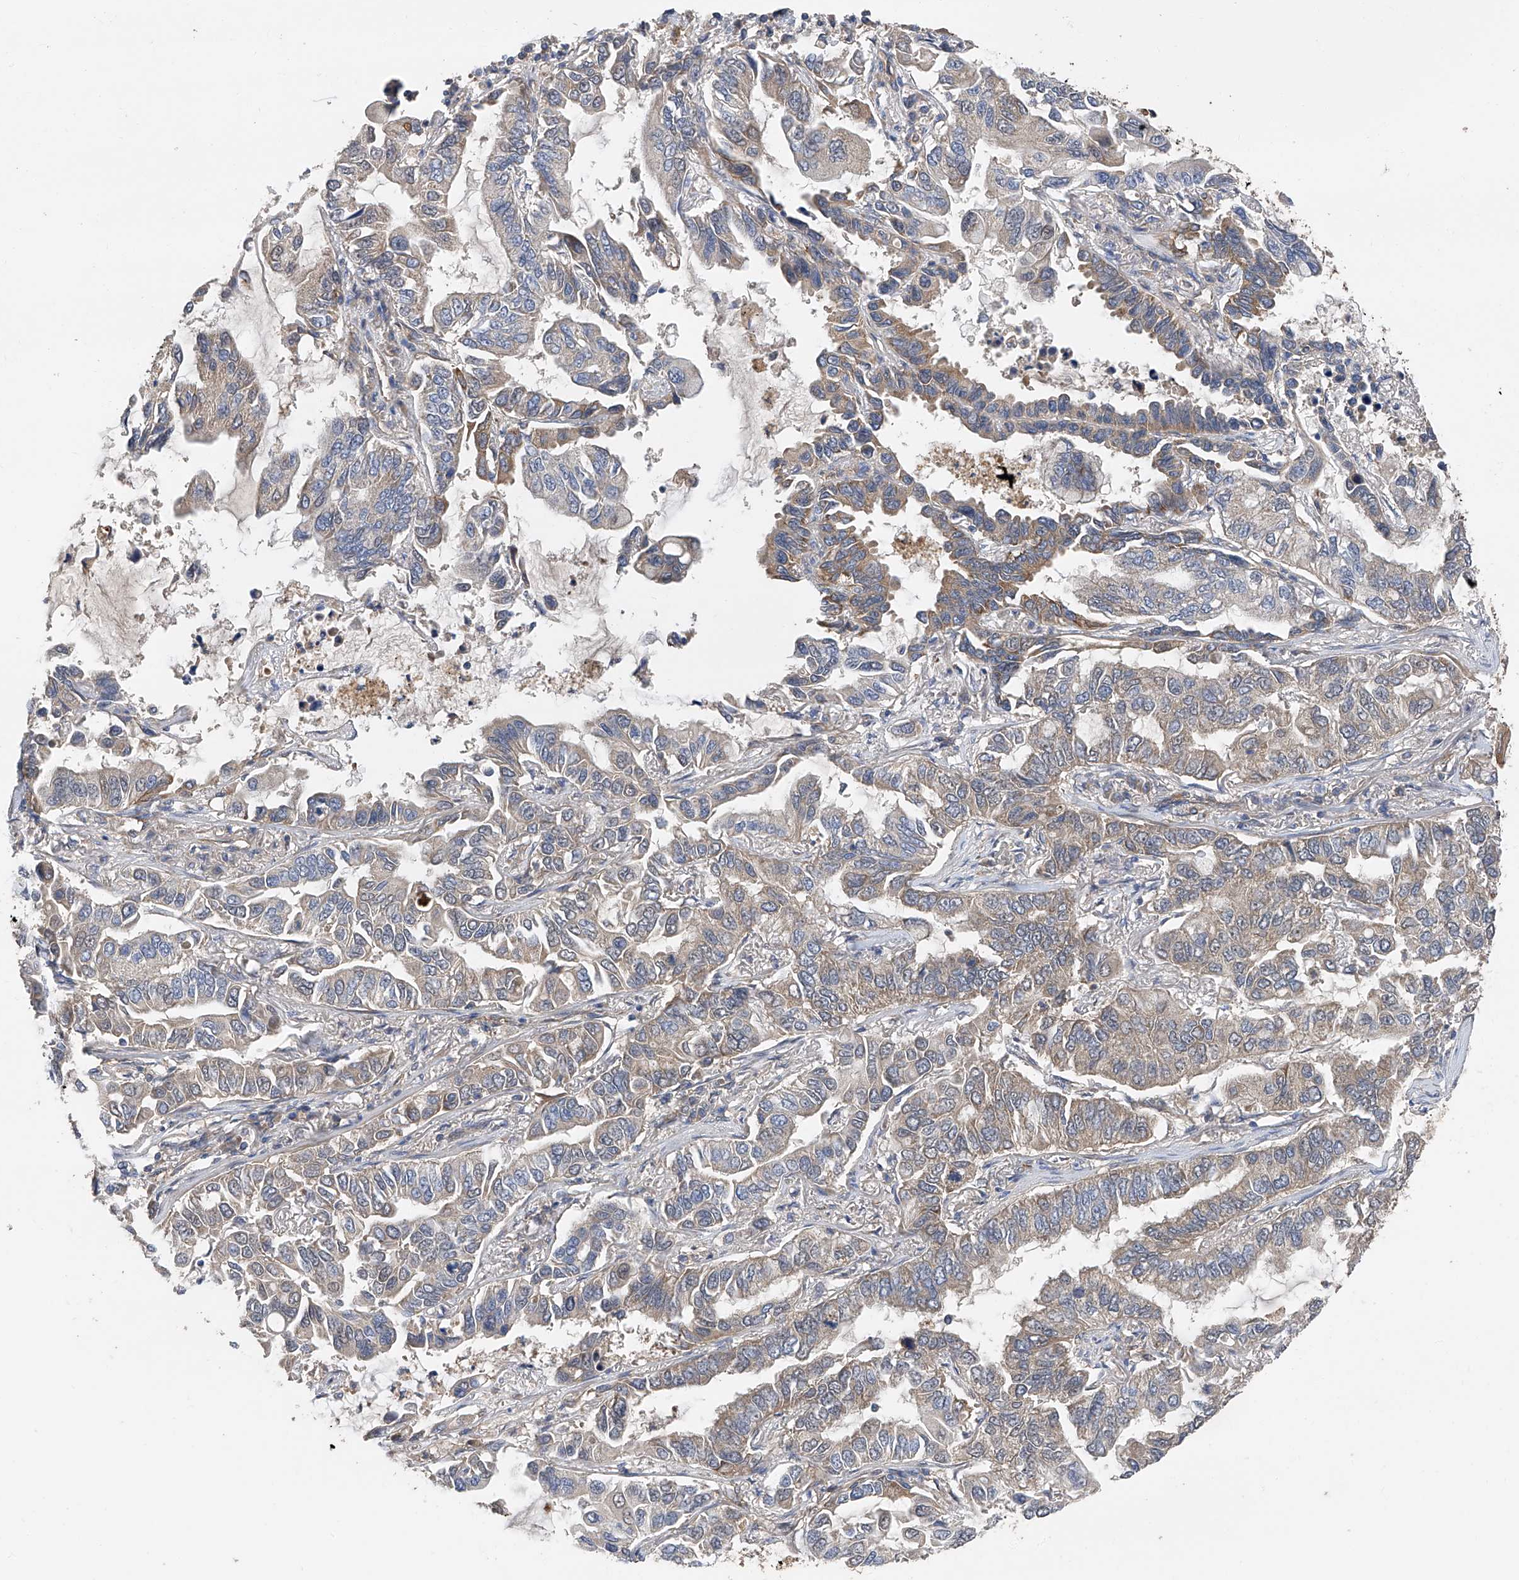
{"staining": {"intensity": "moderate", "quantity": "<25%", "location": "cytoplasmic/membranous"}, "tissue": "lung cancer", "cell_type": "Tumor cells", "image_type": "cancer", "snomed": [{"axis": "morphology", "description": "Adenocarcinoma, NOS"}, {"axis": "topography", "description": "Lung"}], "caption": "Immunohistochemical staining of human lung cancer reveals low levels of moderate cytoplasmic/membranous positivity in approximately <25% of tumor cells.", "gene": "PTK2", "patient": {"sex": "male", "age": 64}}